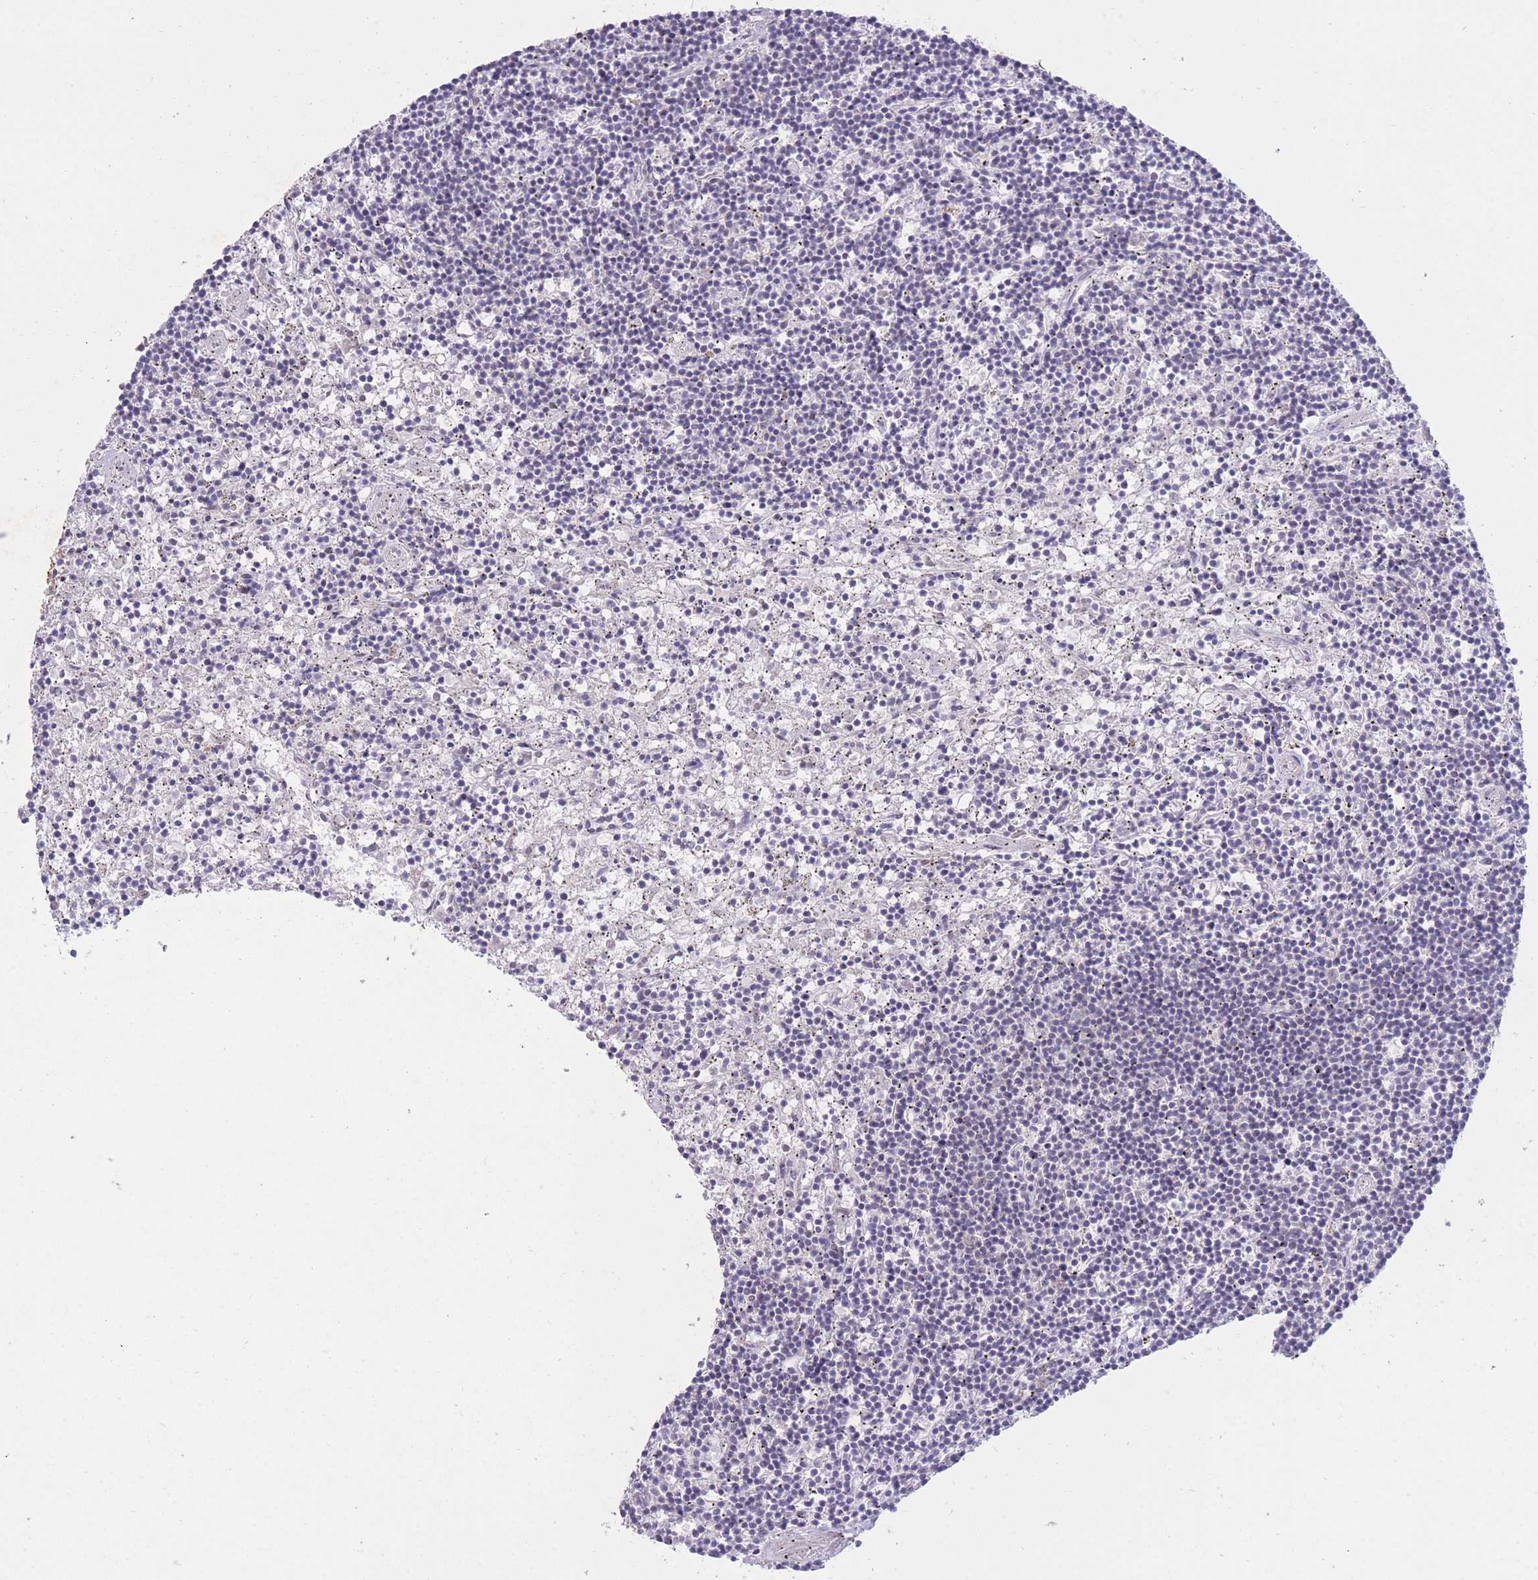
{"staining": {"intensity": "negative", "quantity": "none", "location": "none"}, "tissue": "lymphoma", "cell_type": "Tumor cells", "image_type": "cancer", "snomed": [{"axis": "morphology", "description": "Malignant lymphoma, non-Hodgkin's type, Low grade"}, {"axis": "topography", "description": "Spleen"}], "caption": "A high-resolution micrograph shows immunohistochemistry staining of low-grade malignant lymphoma, non-Hodgkin's type, which exhibits no significant expression in tumor cells.", "gene": "RIC8A", "patient": {"sex": "male", "age": 76}}